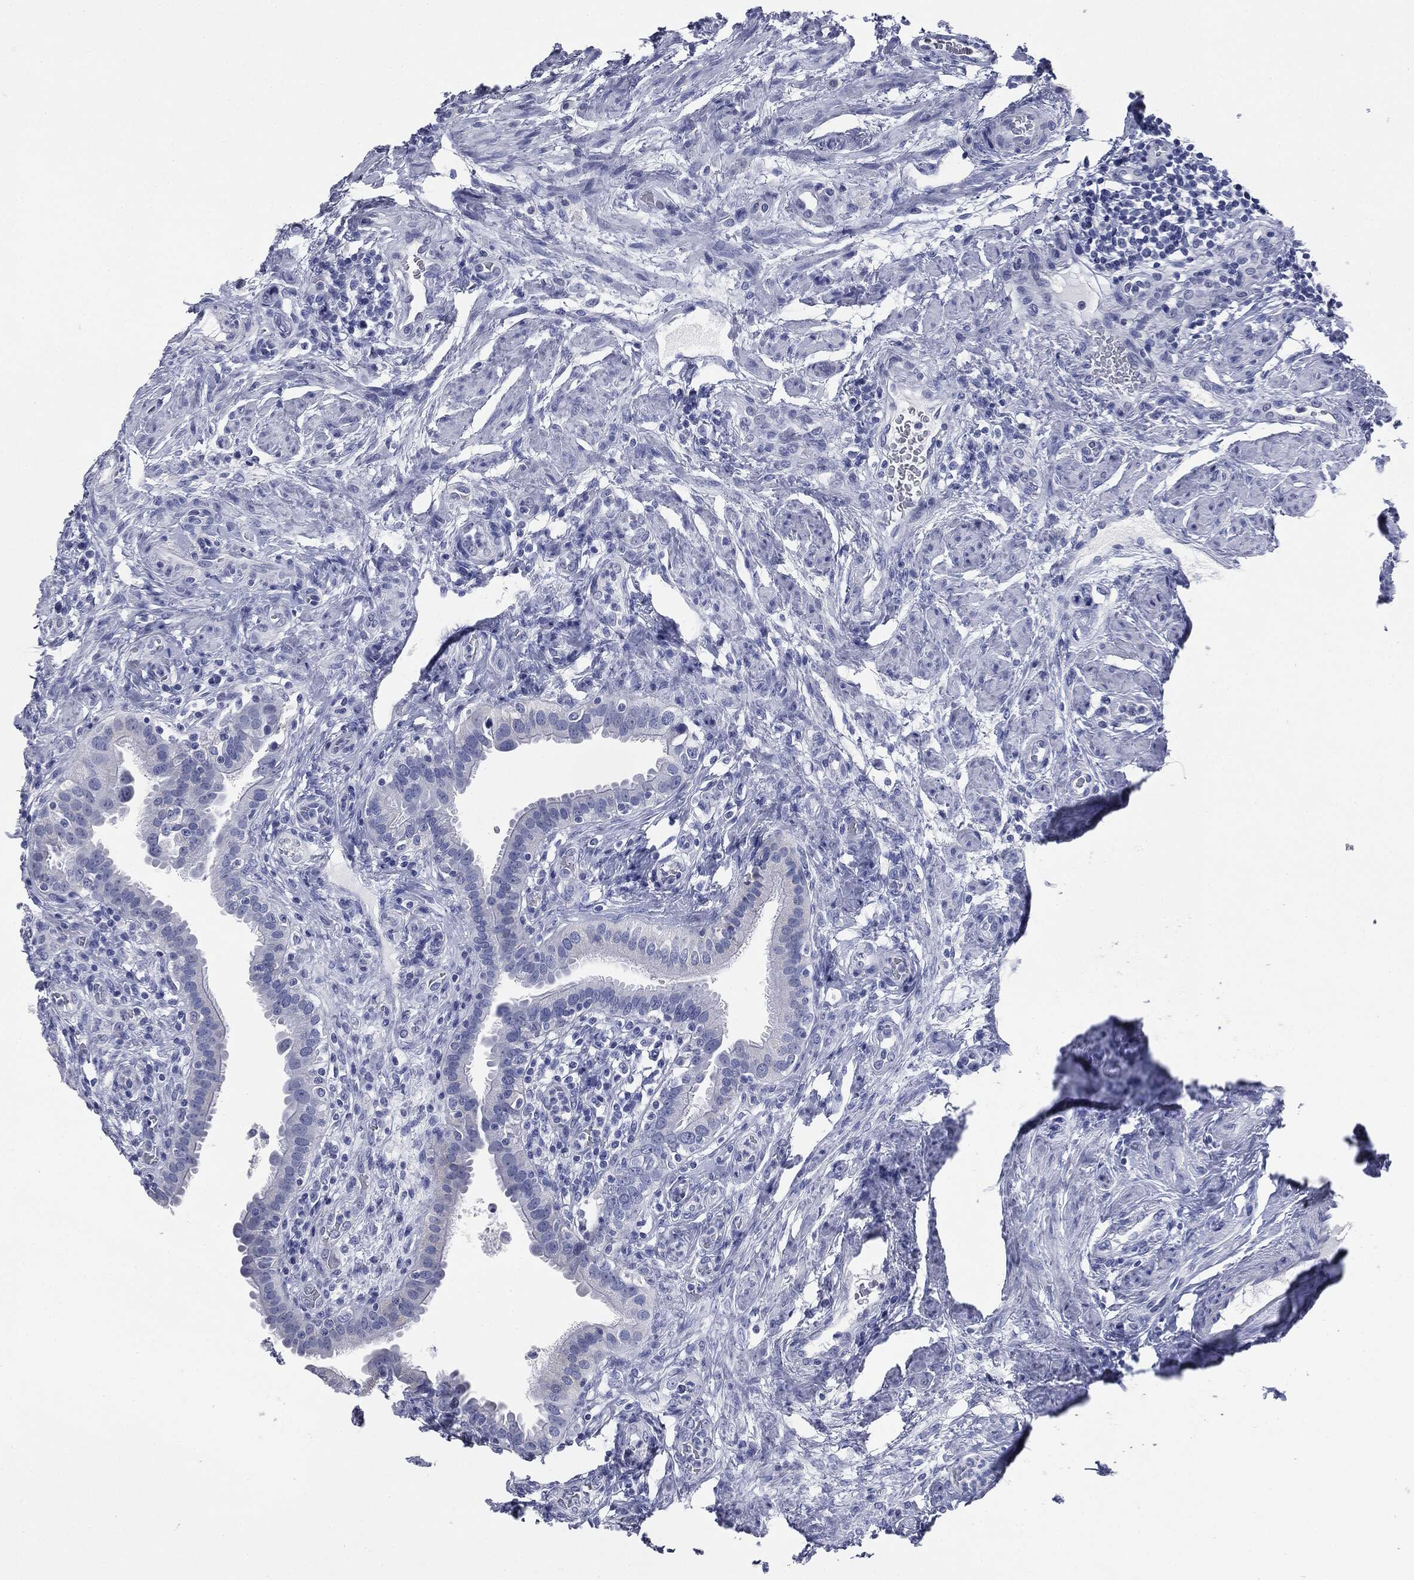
{"staining": {"intensity": "negative", "quantity": "none", "location": "none"}, "tissue": "fallopian tube", "cell_type": "Glandular cells", "image_type": "normal", "snomed": [{"axis": "morphology", "description": "Normal tissue, NOS"}, {"axis": "topography", "description": "Fallopian tube"}], "caption": "Fallopian tube stained for a protein using immunohistochemistry (IHC) shows no positivity glandular cells.", "gene": "ATP2A1", "patient": {"sex": "female", "age": 41}}